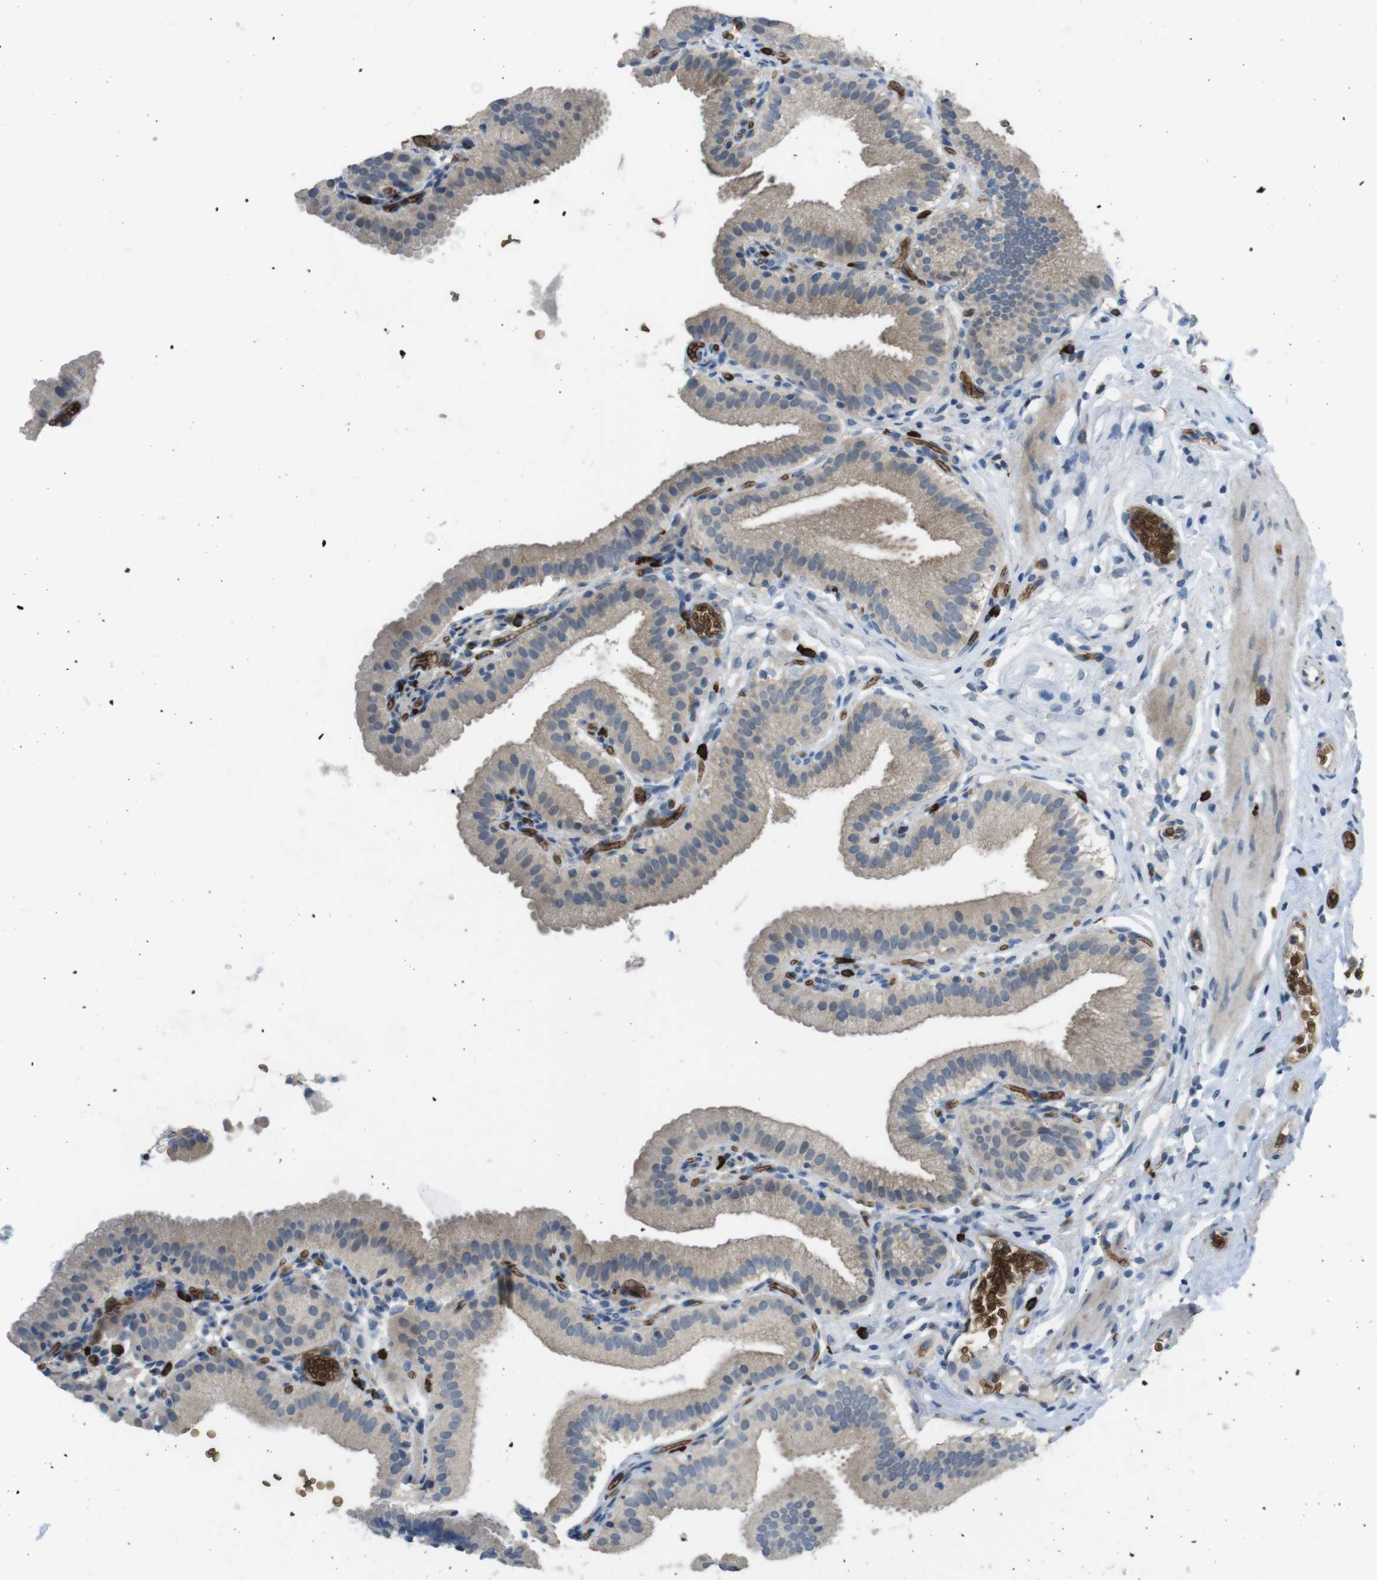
{"staining": {"intensity": "weak", "quantity": ">75%", "location": "cytoplasmic/membranous"}, "tissue": "gallbladder", "cell_type": "Glandular cells", "image_type": "normal", "snomed": [{"axis": "morphology", "description": "Normal tissue, NOS"}, {"axis": "topography", "description": "Gallbladder"}], "caption": "This photomicrograph shows immunohistochemistry (IHC) staining of unremarkable gallbladder, with low weak cytoplasmic/membranous expression in about >75% of glandular cells.", "gene": "GYPA", "patient": {"sex": "male", "age": 54}}